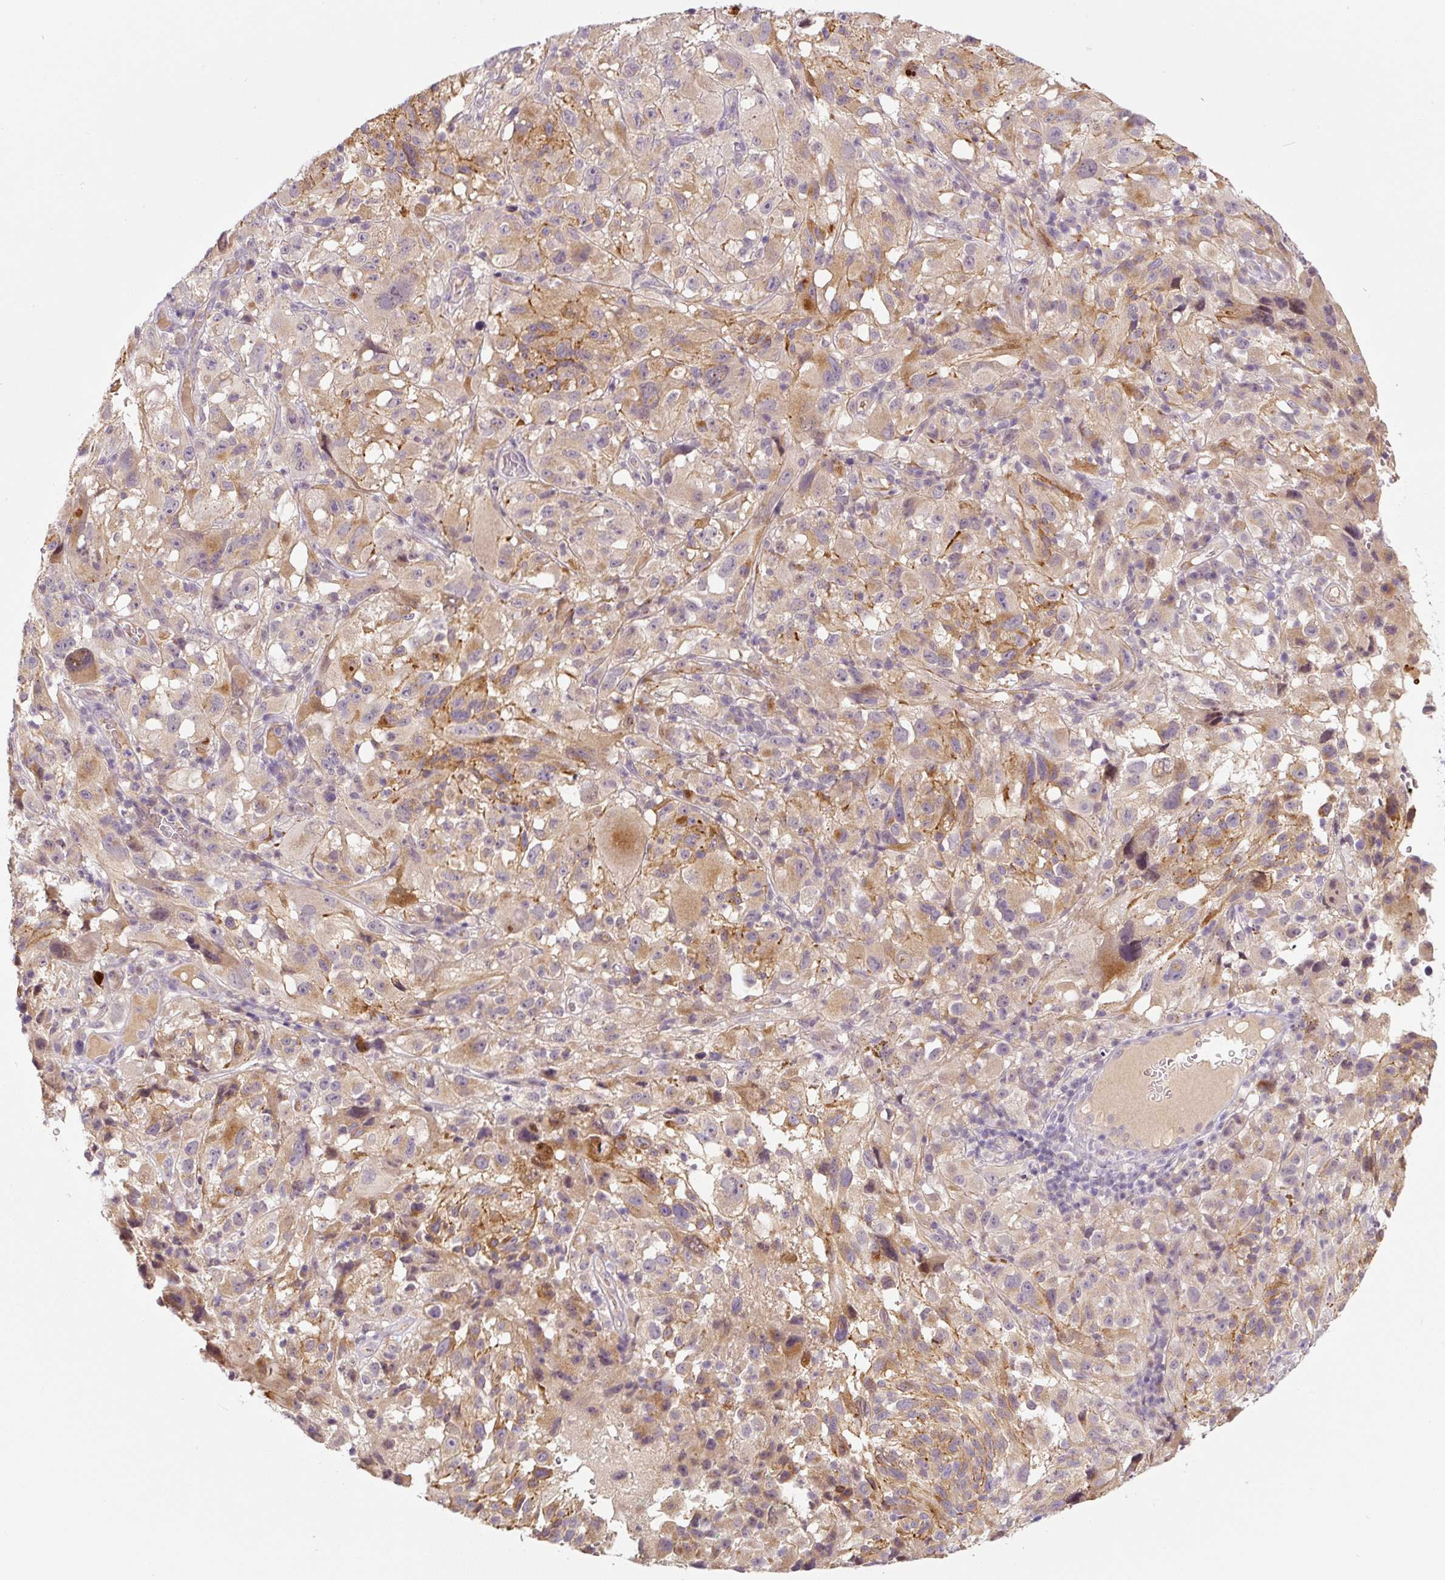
{"staining": {"intensity": "moderate", "quantity": "25%-75%", "location": "cytoplasmic/membranous"}, "tissue": "melanoma", "cell_type": "Tumor cells", "image_type": "cancer", "snomed": [{"axis": "morphology", "description": "Malignant melanoma, NOS"}, {"axis": "topography", "description": "Skin"}], "caption": "IHC staining of malignant melanoma, which reveals medium levels of moderate cytoplasmic/membranous expression in approximately 25%-75% of tumor cells indicating moderate cytoplasmic/membranous protein staining. The staining was performed using DAB (brown) for protein detection and nuclei were counterstained in hematoxylin (blue).", "gene": "PRKAA2", "patient": {"sex": "female", "age": 71}}